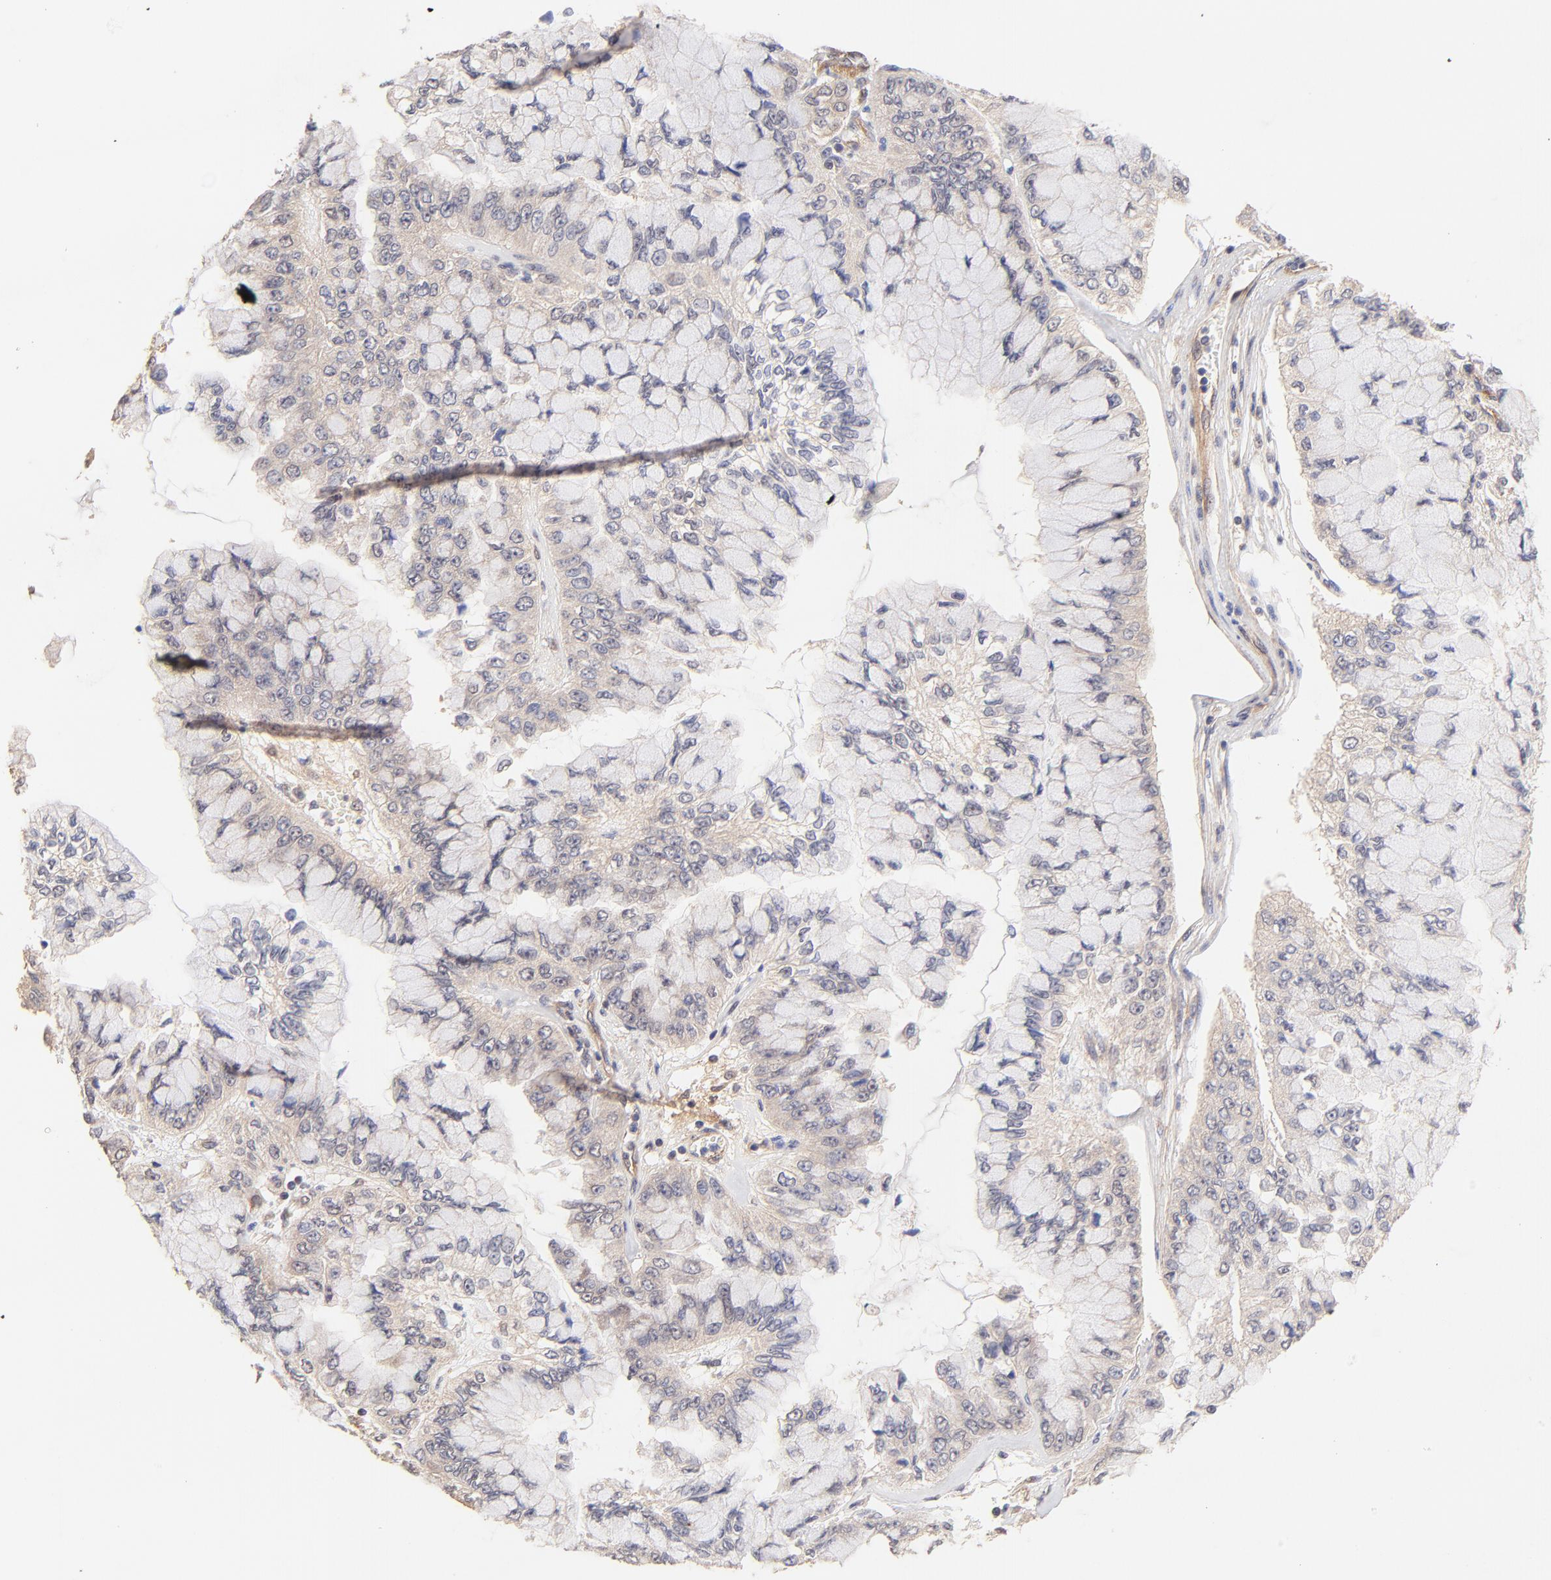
{"staining": {"intensity": "weak", "quantity": ">75%", "location": "cytoplasmic/membranous"}, "tissue": "liver cancer", "cell_type": "Tumor cells", "image_type": "cancer", "snomed": [{"axis": "morphology", "description": "Cholangiocarcinoma"}, {"axis": "topography", "description": "Liver"}], "caption": "Immunohistochemical staining of liver cholangiocarcinoma exhibits low levels of weak cytoplasmic/membranous protein expression in about >75% of tumor cells.", "gene": "TNFAIP3", "patient": {"sex": "female", "age": 79}}